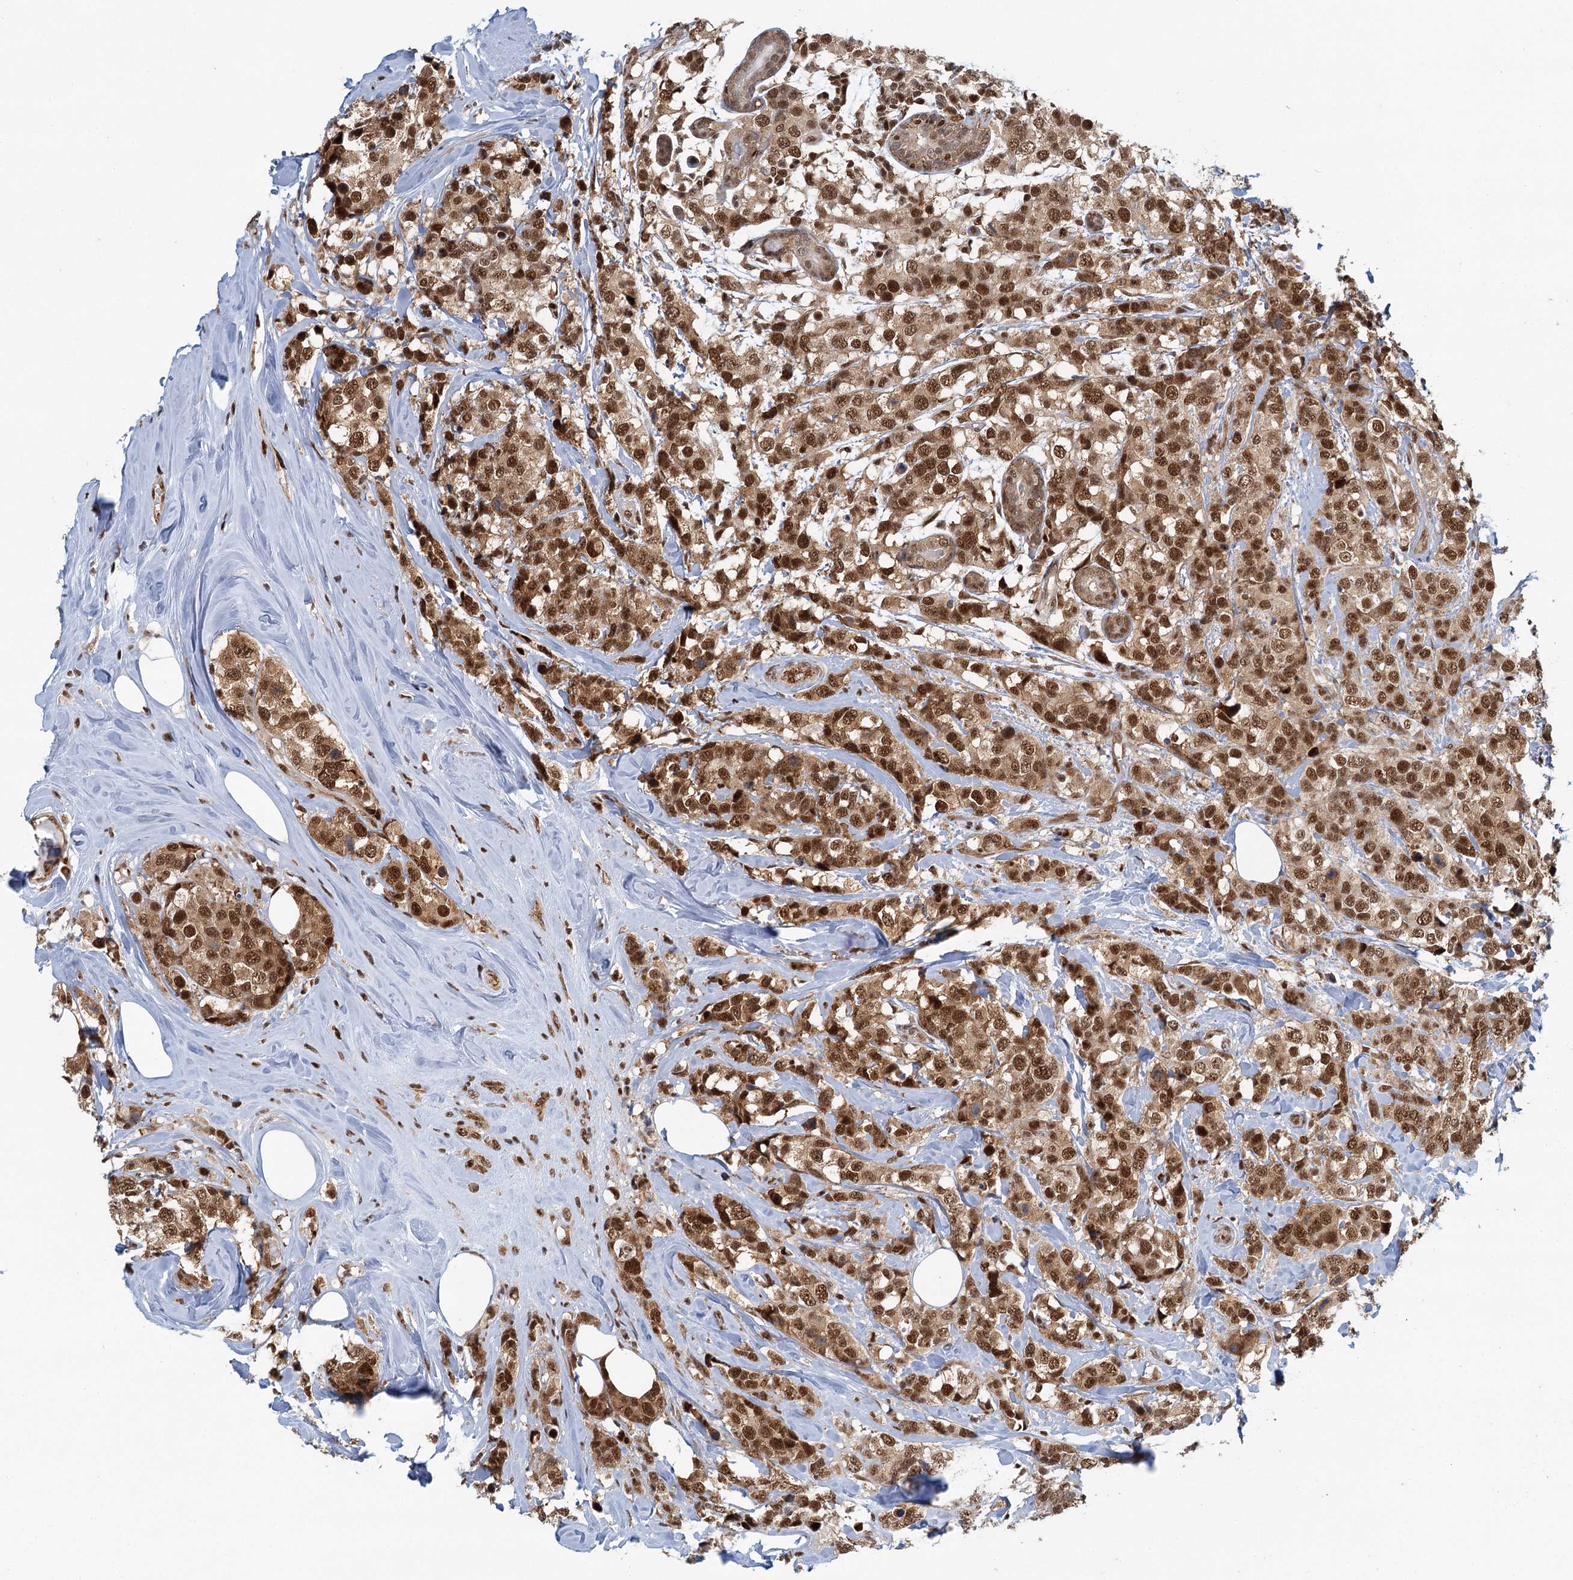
{"staining": {"intensity": "strong", "quantity": ">75%", "location": "cytoplasmic/membranous,nuclear"}, "tissue": "breast cancer", "cell_type": "Tumor cells", "image_type": "cancer", "snomed": [{"axis": "morphology", "description": "Lobular carcinoma"}, {"axis": "topography", "description": "Breast"}], "caption": "IHC image of neoplastic tissue: lobular carcinoma (breast) stained using IHC reveals high levels of strong protein expression localized specifically in the cytoplasmic/membranous and nuclear of tumor cells, appearing as a cytoplasmic/membranous and nuclear brown color.", "gene": "GPATCH11", "patient": {"sex": "female", "age": 59}}